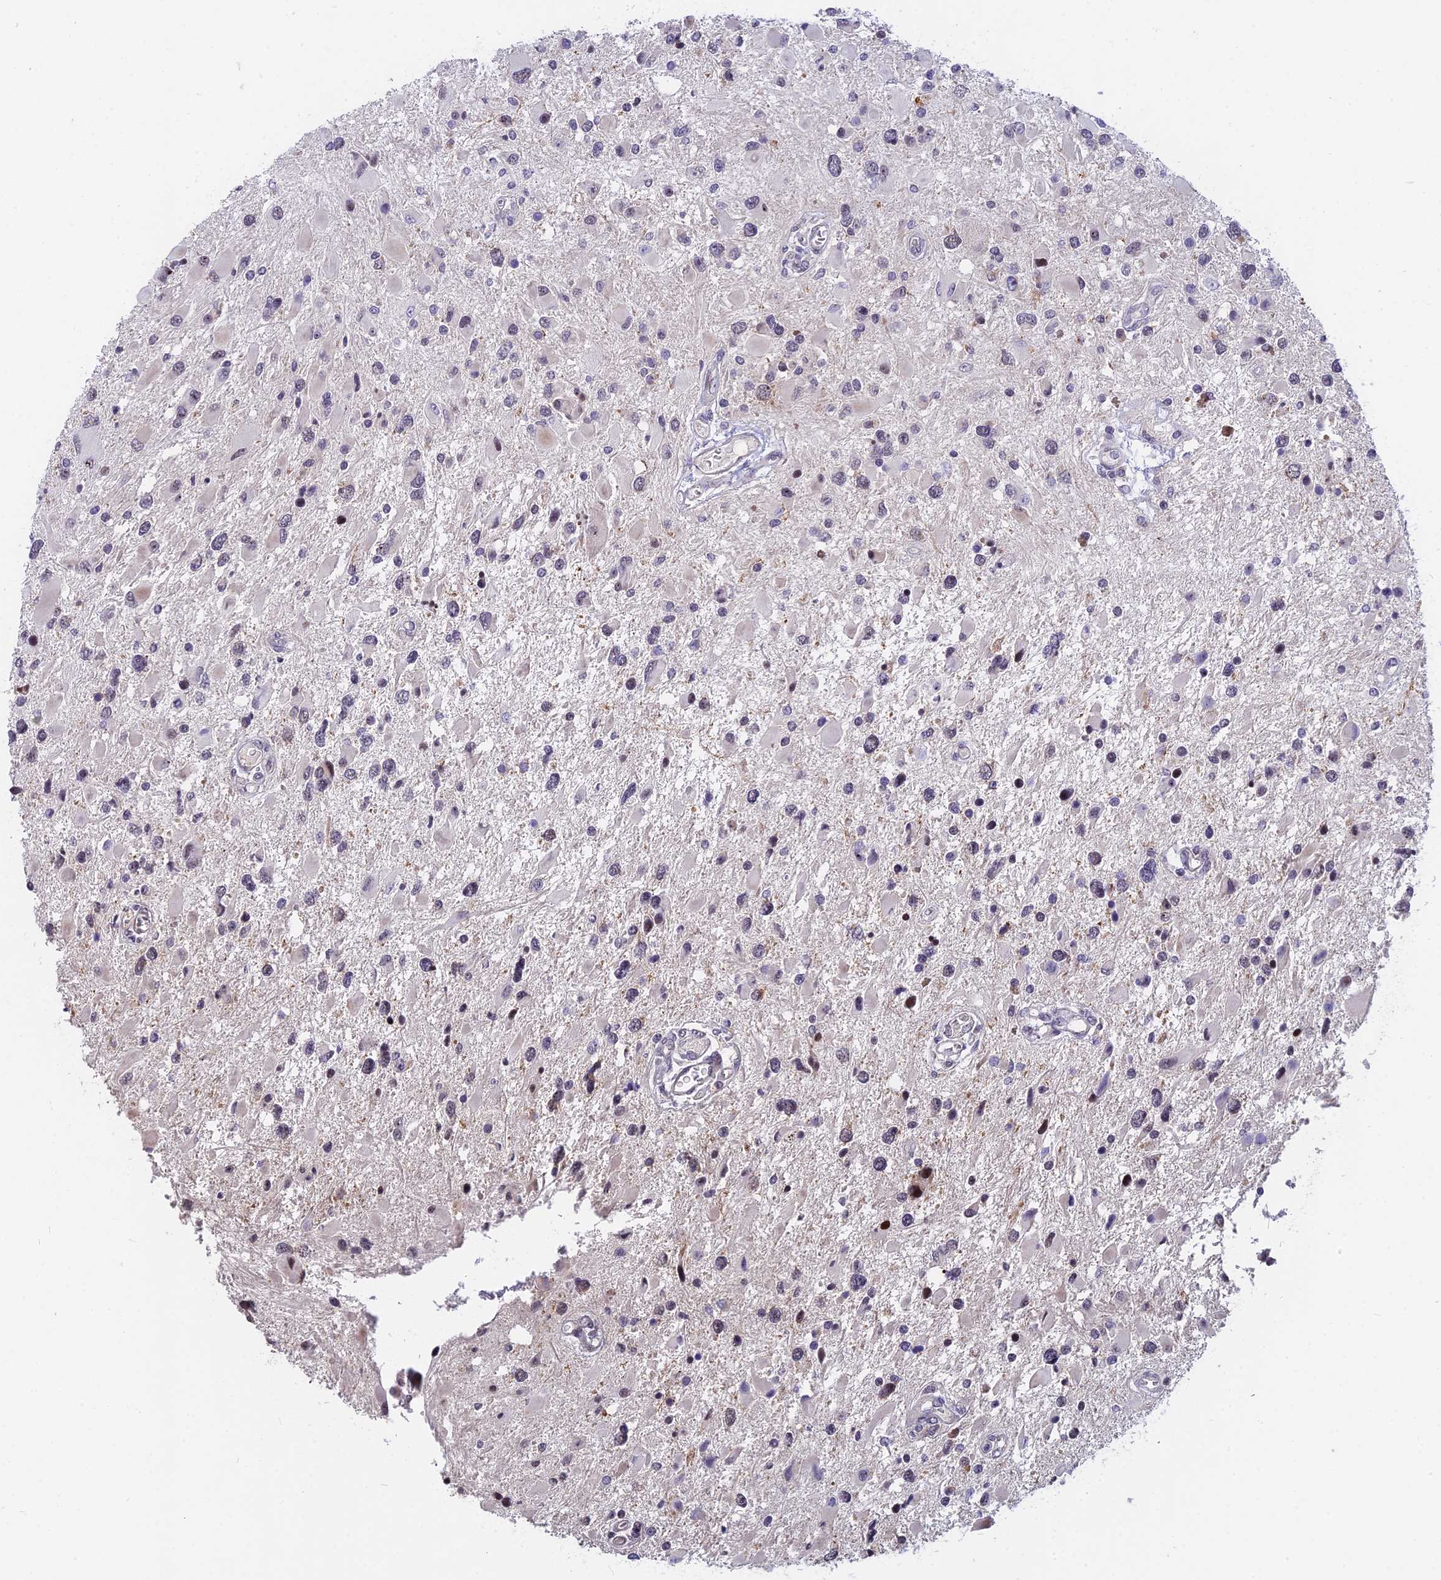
{"staining": {"intensity": "negative", "quantity": "none", "location": "none"}, "tissue": "glioma", "cell_type": "Tumor cells", "image_type": "cancer", "snomed": [{"axis": "morphology", "description": "Glioma, malignant, High grade"}, {"axis": "topography", "description": "Brain"}], "caption": "Malignant high-grade glioma stained for a protein using immunohistochemistry exhibits no staining tumor cells.", "gene": "ANKRD34B", "patient": {"sex": "male", "age": 53}}